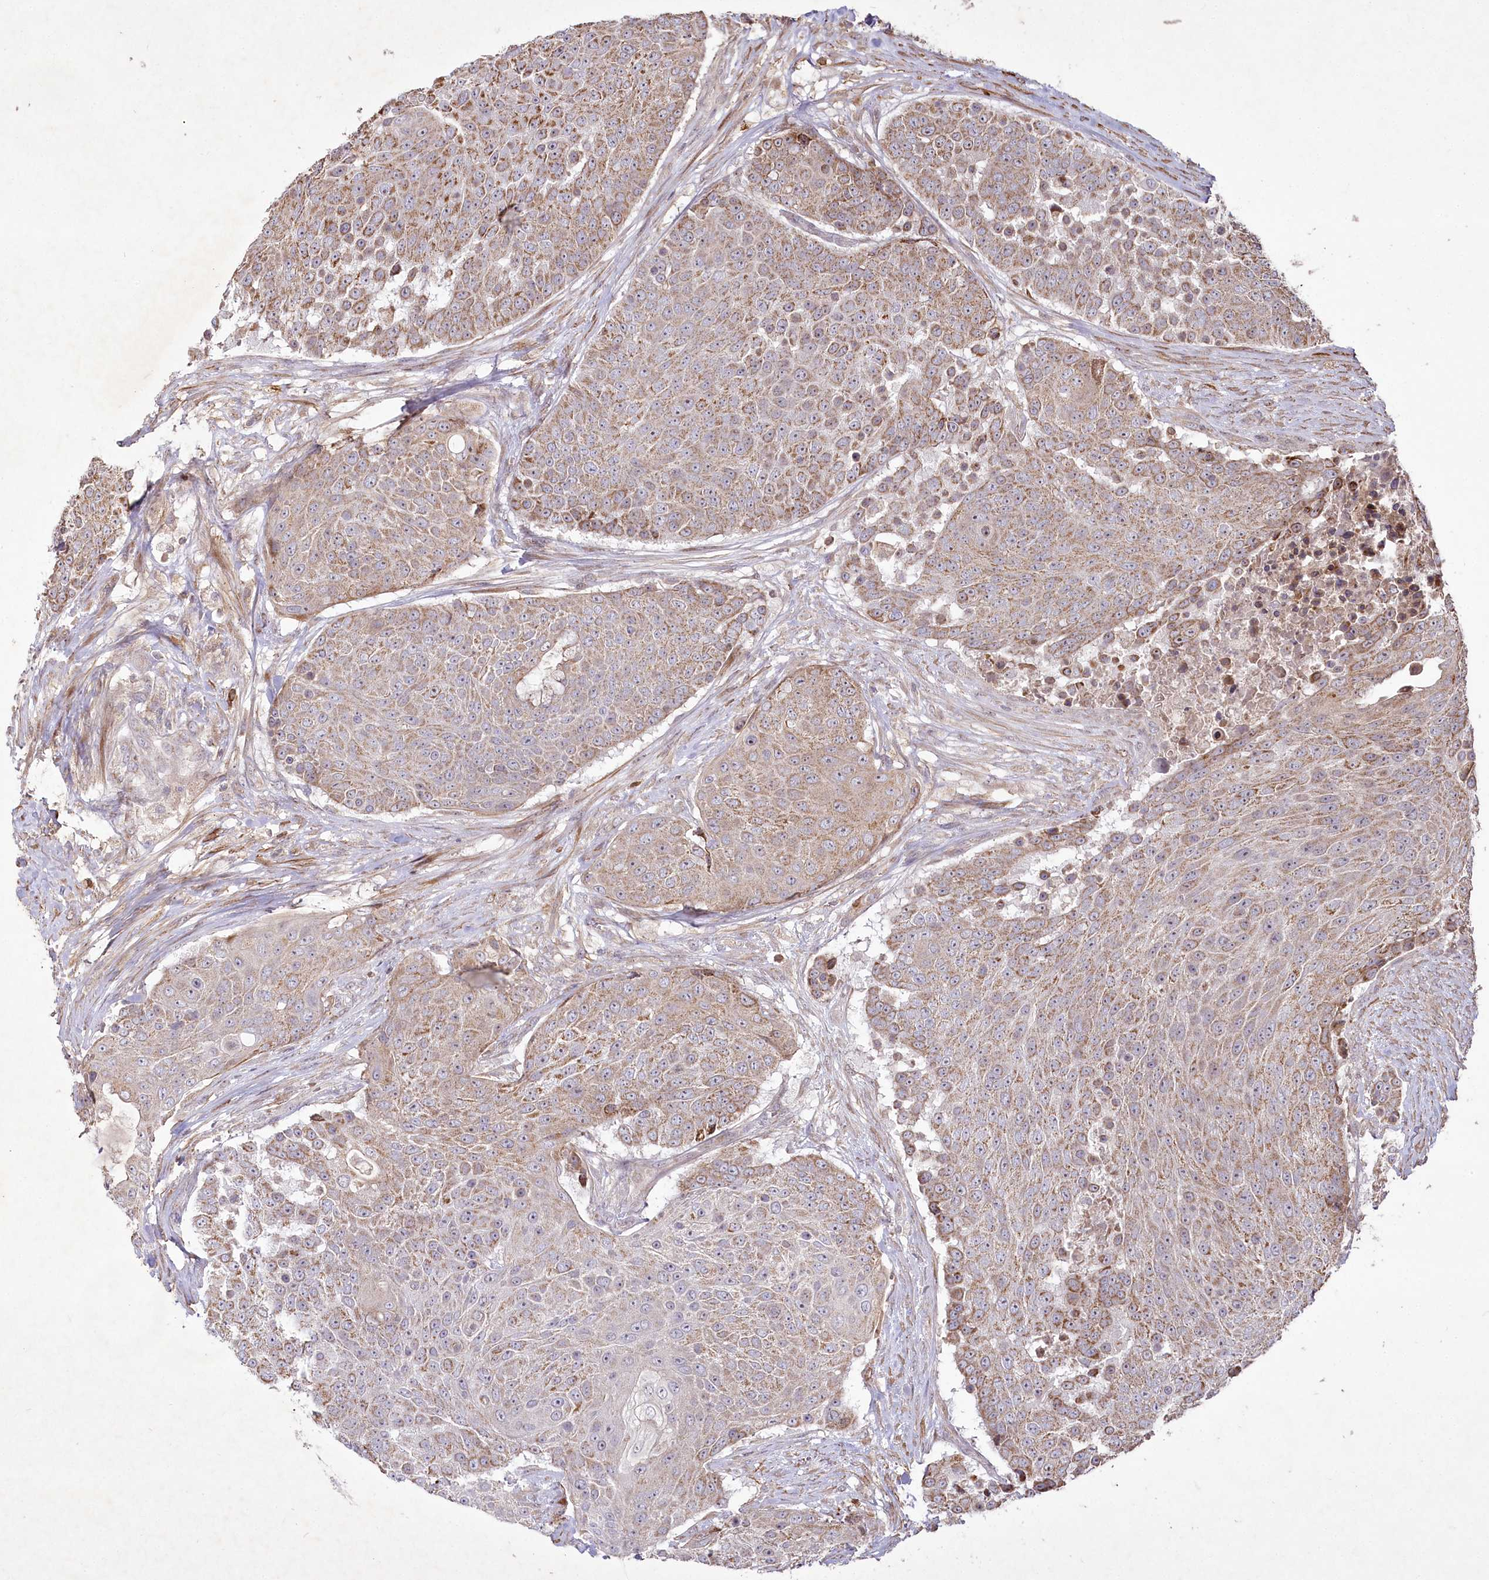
{"staining": {"intensity": "weak", "quantity": ">75%", "location": "cytoplasmic/membranous"}, "tissue": "urothelial cancer", "cell_type": "Tumor cells", "image_type": "cancer", "snomed": [{"axis": "morphology", "description": "Urothelial carcinoma, High grade"}, {"axis": "topography", "description": "Urinary bladder"}], "caption": "High-power microscopy captured an immunohistochemistry (IHC) photomicrograph of urothelial cancer, revealing weak cytoplasmic/membranous staining in approximately >75% of tumor cells.", "gene": "PSTK", "patient": {"sex": "female", "age": 63}}